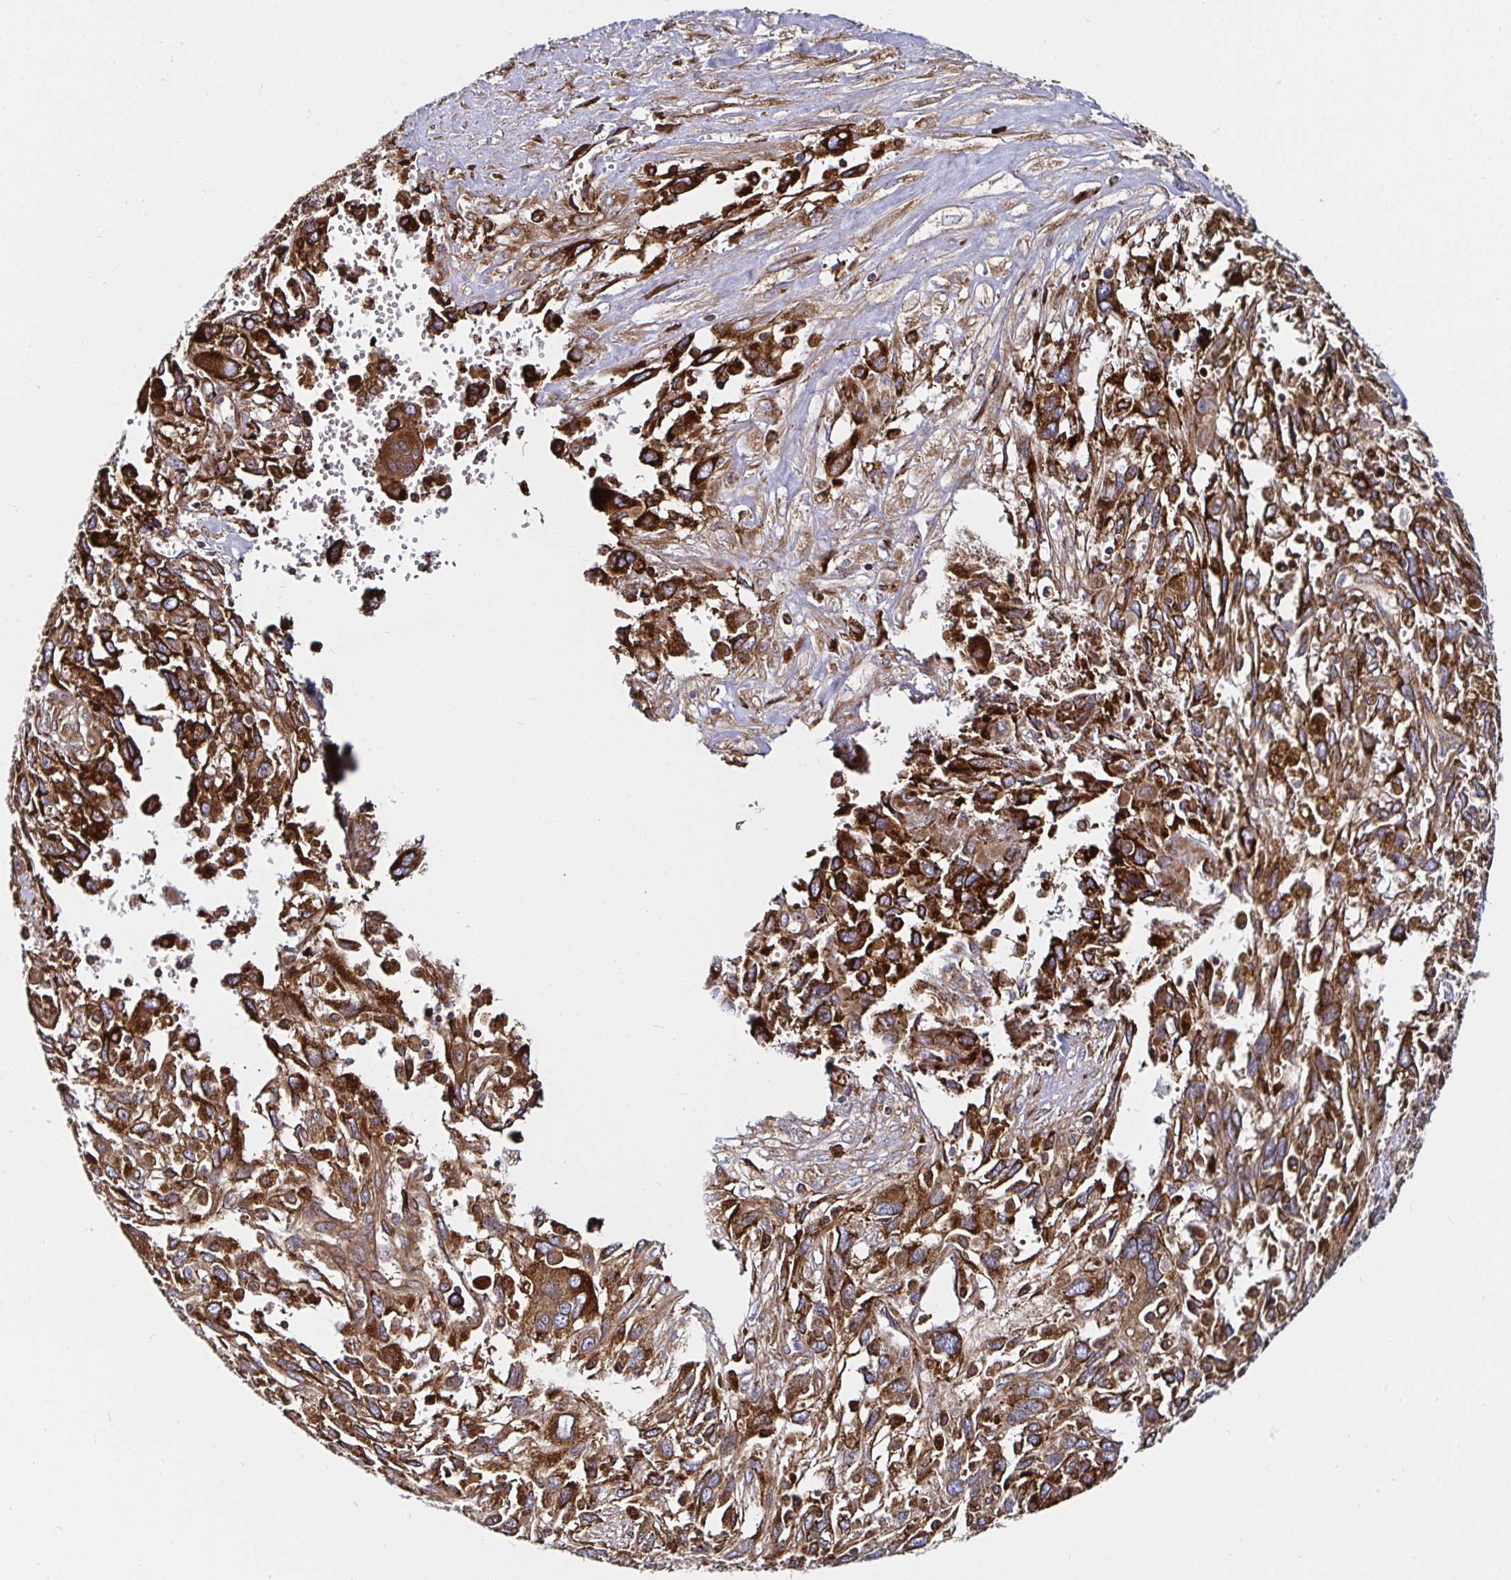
{"staining": {"intensity": "strong", "quantity": ">75%", "location": "cytoplasmic/membranous"}, "tissue": "pancreatic cancer", "cell_type": "Tumor cells", "image_type": "cancer", "snomed": [{"axis": "morphology", "description": "Adenocarcinoma, NOS"}, {"axis": "topography", "description": "Pancreas"}], "caption": "Immunohistochemical staining of pancreatic adenocarcinoma reveals strong cytoplasmic/membranous protein staining in approximately >75% of tumor cells.", "gene": "SMYD3", "patient": {"sex": "female", "age": 47}}